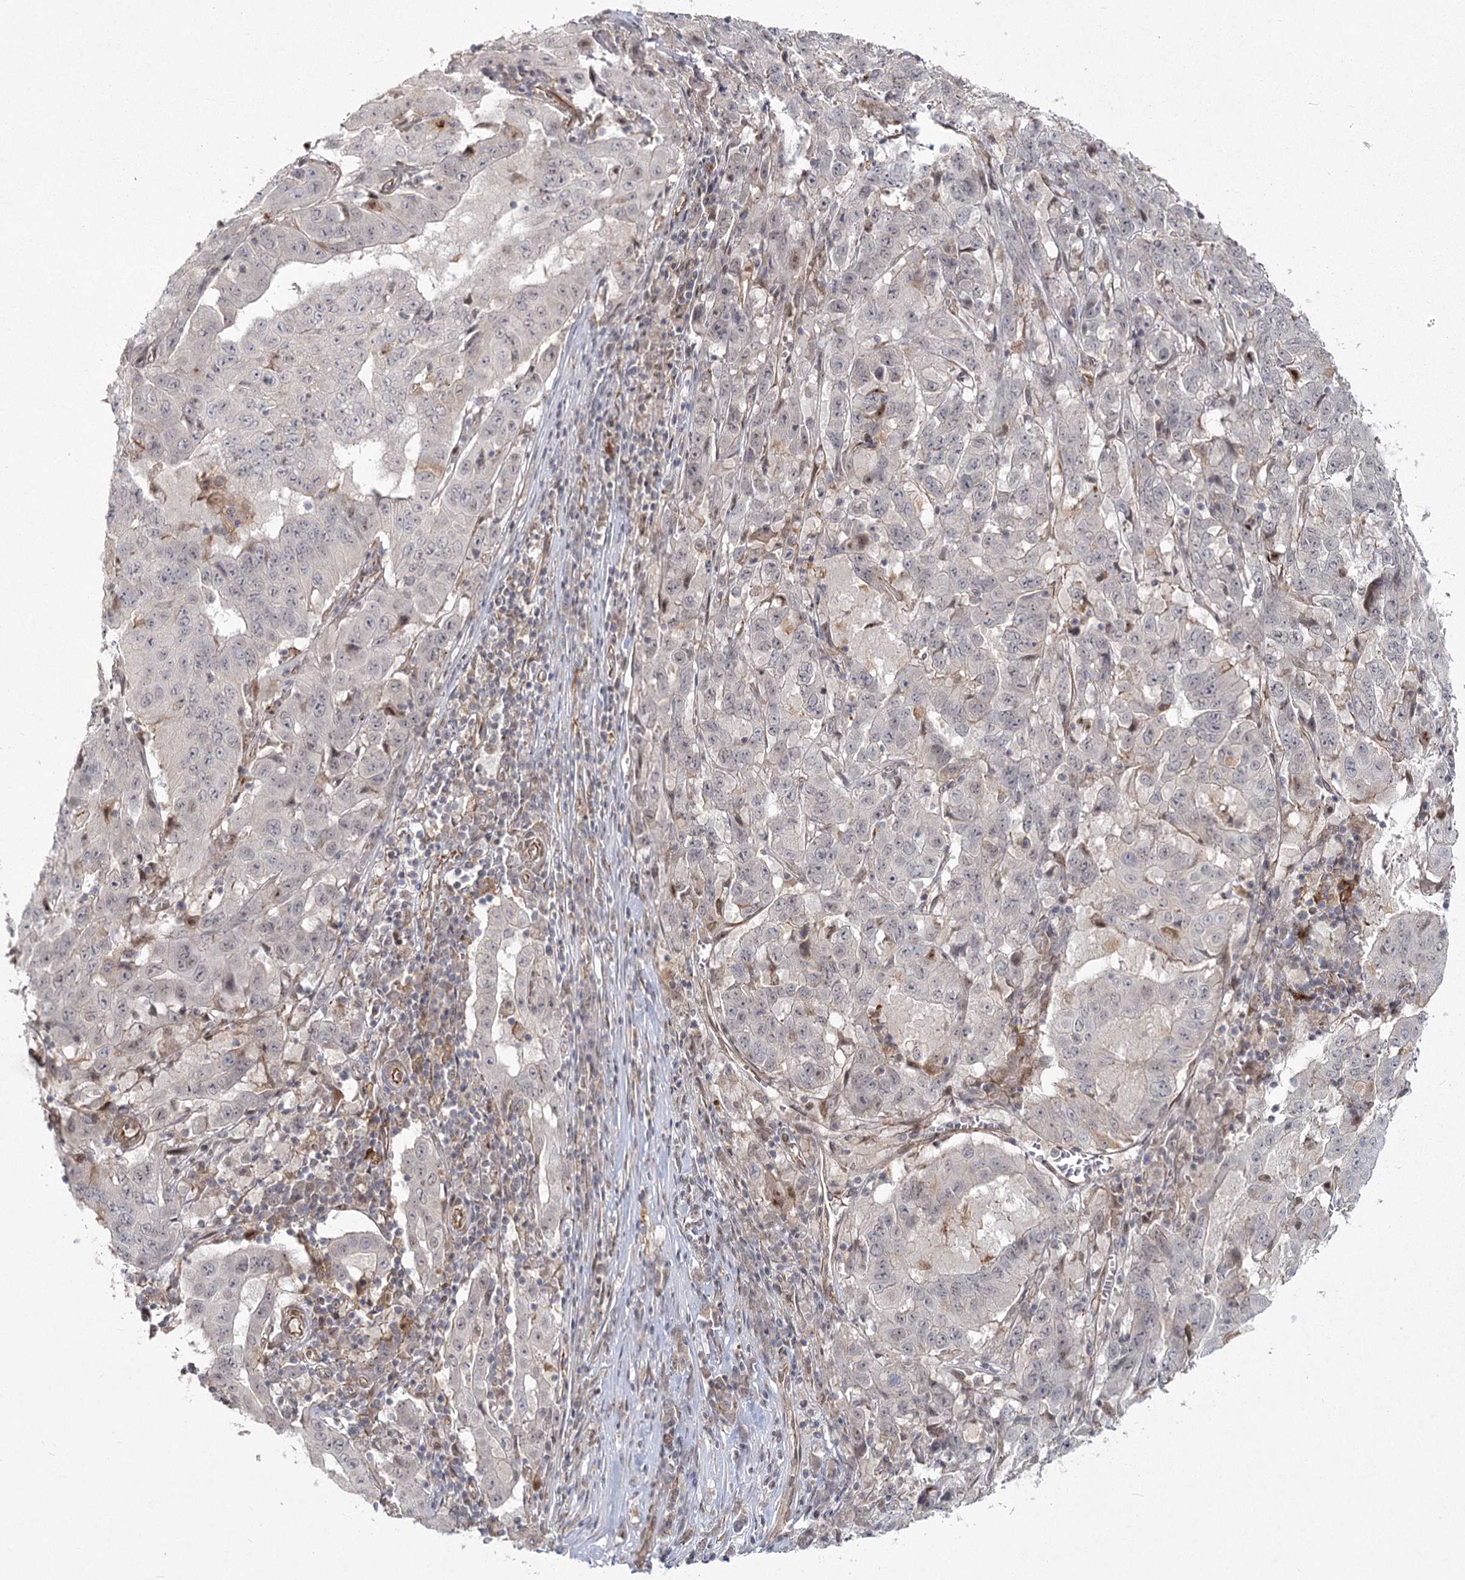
{"staining": {"intensity": "negative", "quantity": "none", "location": "none"}, "tissue": "pancreatic cancer", "cell_type": "Tumor cells", "image_type": "cancer", "snomed": [{"axis": "morphology", "description": "Adenocarcinoma, NOS"}, {"axis": "topography", "description": "Pancreas"}], "caption": "Pancreatic cancer stained for a protein using immunohistochemistry reveals no expression tumor cells.", "gene": "AP2M1", "patient": {"sex": "male", "age": 63}}